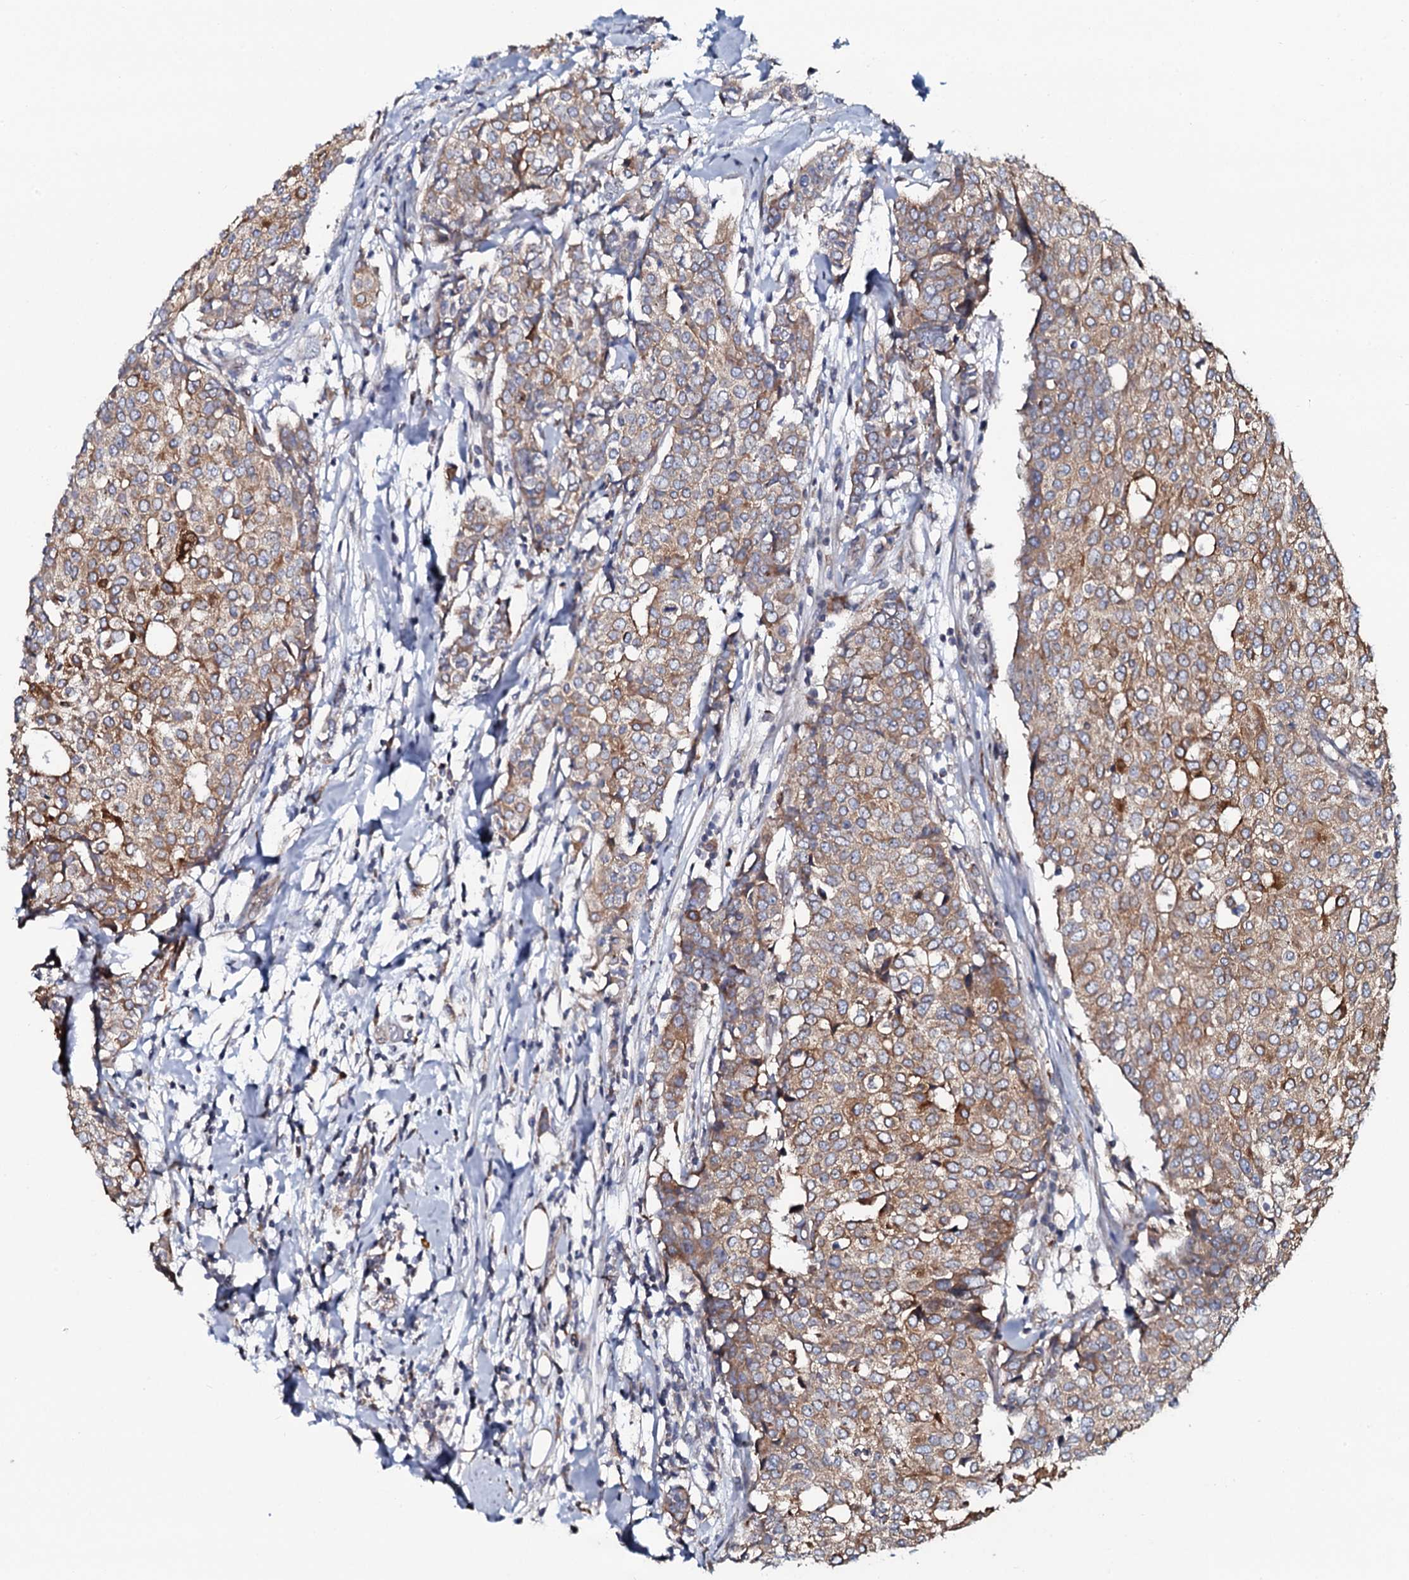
{"staining": {"intensity": "moderate", "quantity": ">75%", "location": "cytoplasmic/membranous"}, "tissue": "breast cancer", "cell_type": "Tumor cells", "image_type": "cancer", "snomed": [{"axis": "morphology", "description": "Lobular carcinoma"}, {"axis": "topography", "description": "Breast"}], "caption": "A micrograph showing moderate cytoplasmic/membranous staining in approximately >75% of tumor cells in lobular carcinoma (breast), as visualized by brown immunohistochemical staining.", "gene": "TMEM151A", "patient": {"sex": "female", "age": 51}}